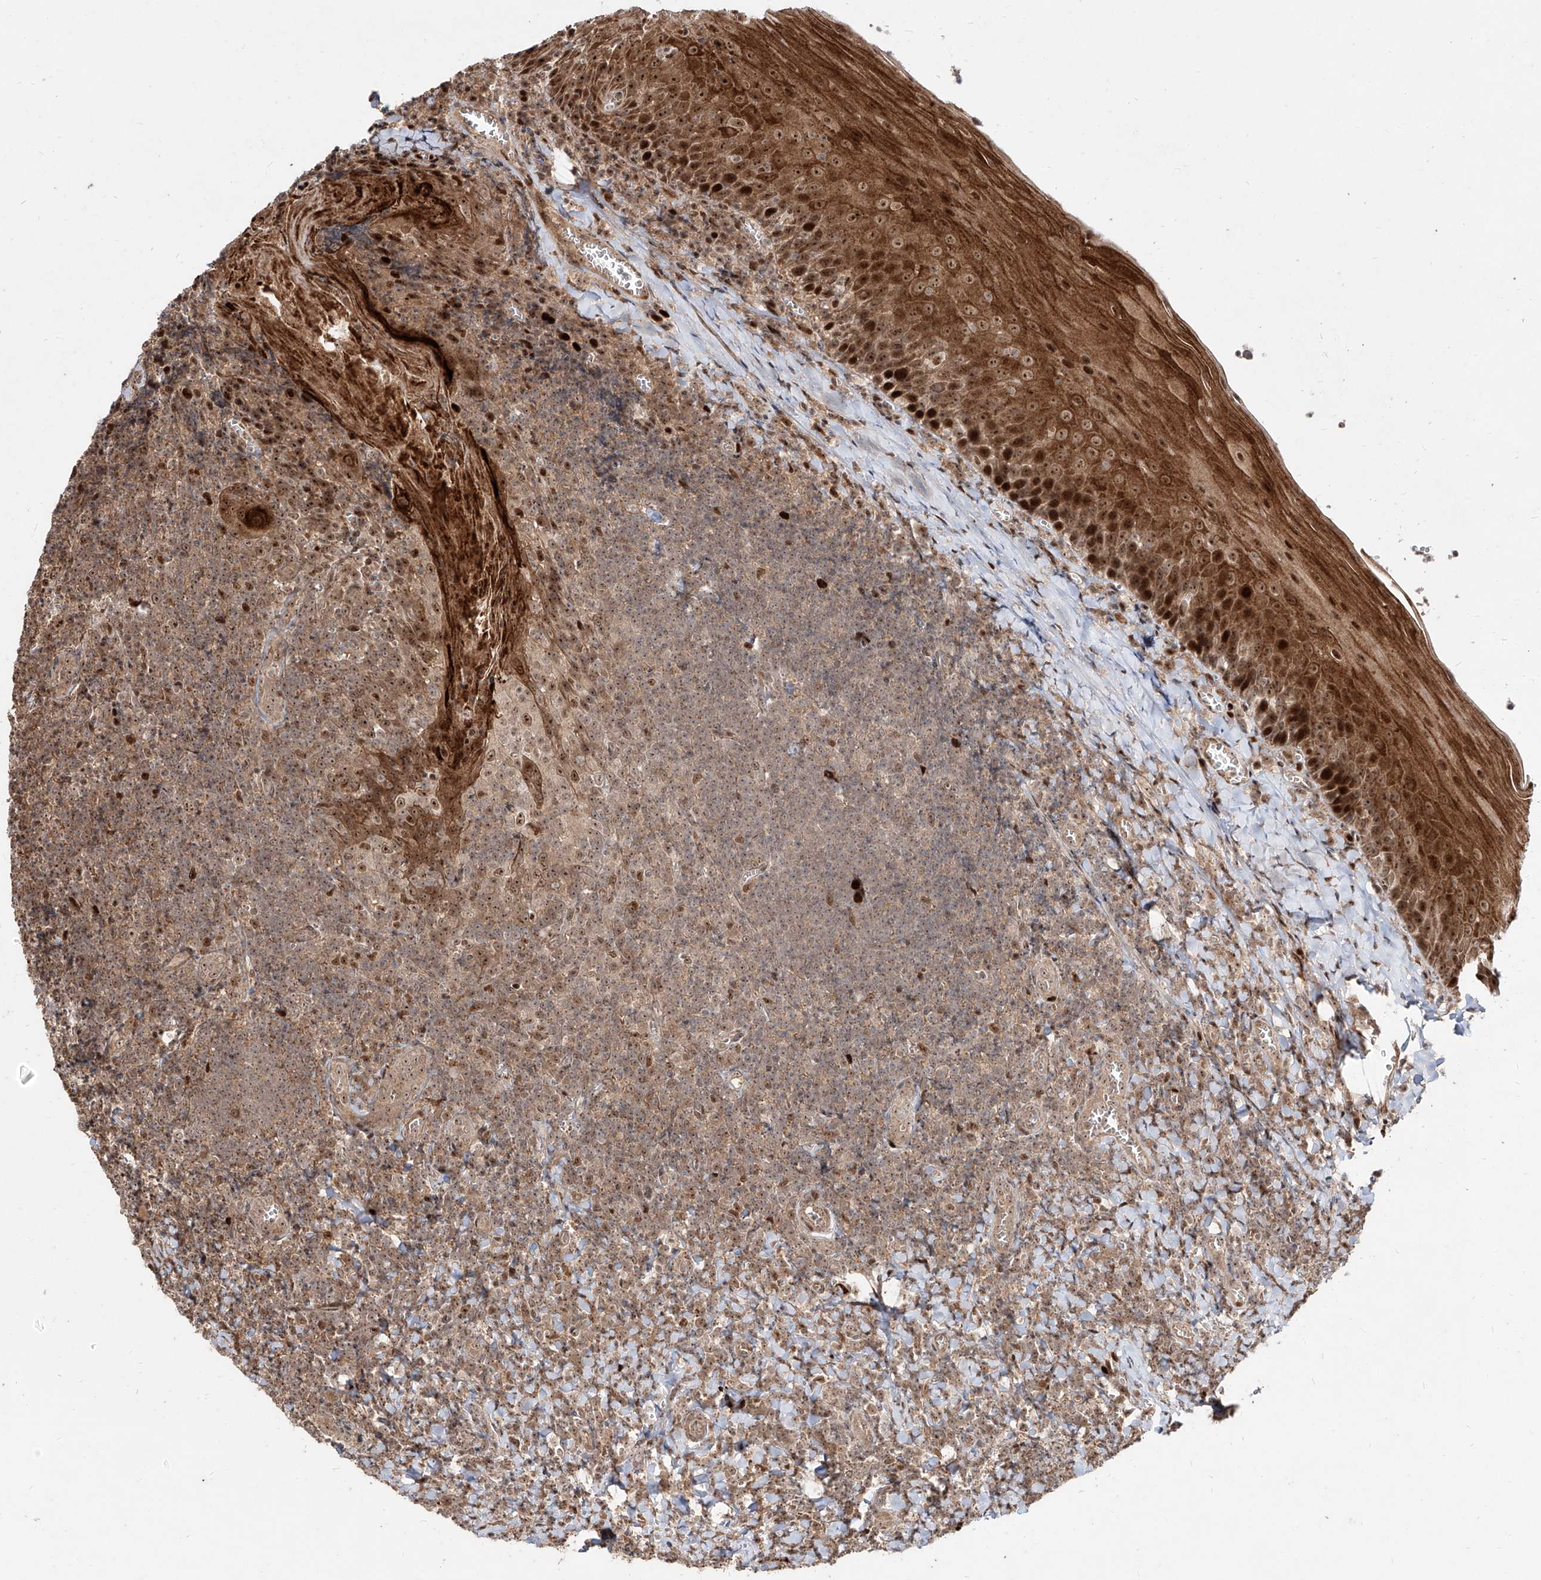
{"staining": {"intensity": "moderate", "quantity": "<25%", "location": "nuclear"}, "tissue": "tonsil", "cell_type": "Germinal center cells", "image_type": "normal", "snomed": [{"axis": "morphology", "description": "Normal tissue, NOS"}, {"axis": "topography", "description": "Tonsil"}], "caption": "The histopathology image shows staining of normal tonsil, revealing moderate nuclear protein expression (brown color) within germinal center cells.", "gene": "ZNF710", "patient": {"sex": "male", "age": 27}}